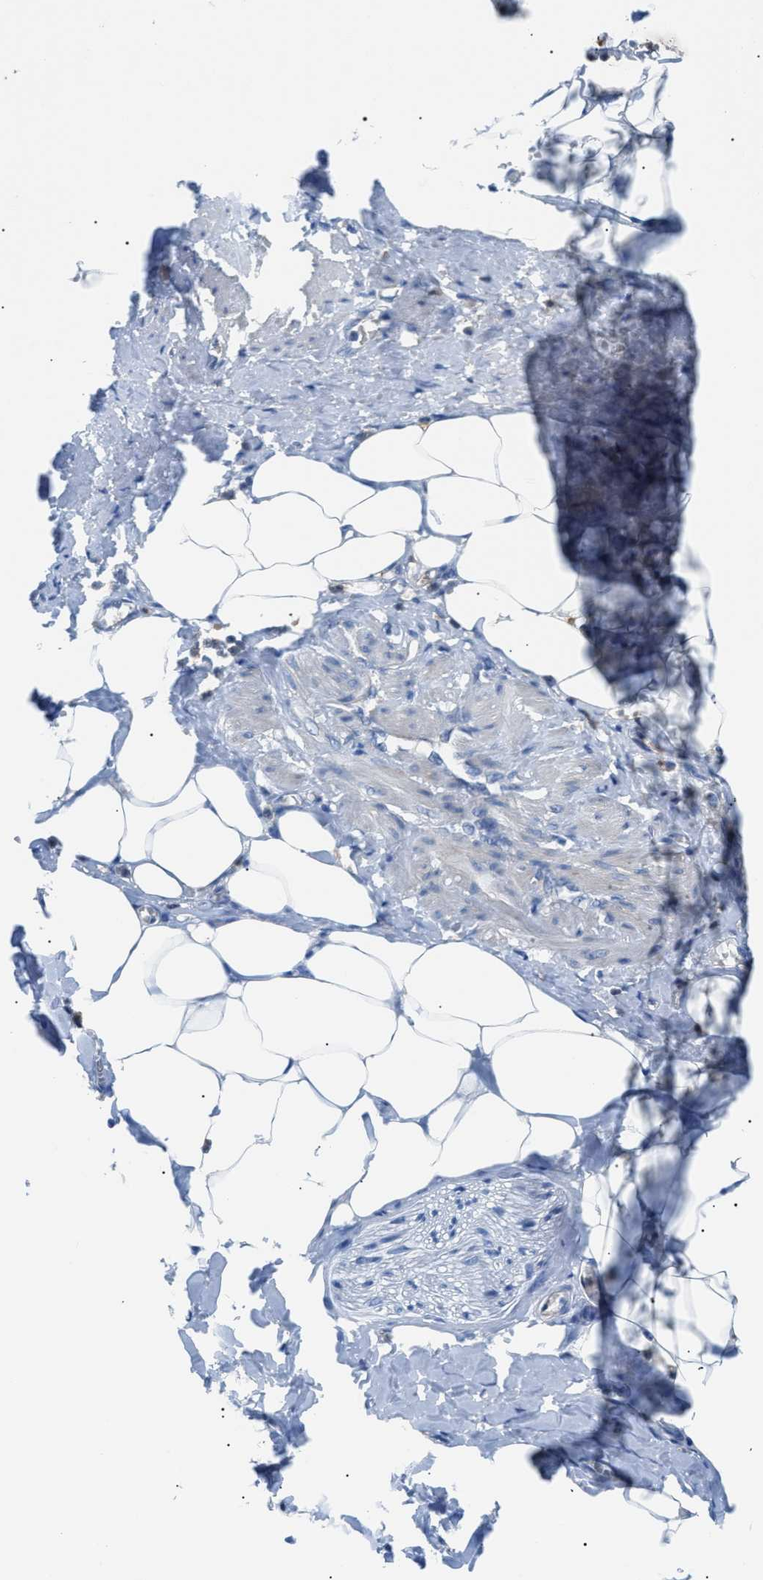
{"staining": {"intensity": "negative", "quantity": "none", "location": "none"}, "tissue": "adipose tissue", "cell_type": "Adipocytes", "image_type": "normal", "snomed": [{"axis": "morphology", "description": "Normal tissue, NOS"}, {"axis": "topography", "description": "Soft tissue"}, {"axis": "topography", "description": "Vascular tissue"}], "caption": "Protein analysis of unremarkable adipose tissue demonstrates no significant expression in adipocytes. The staining is performed using DAB (3,3'-diaminobenzidine) brown chromogen with nuclei counter-stained in using hematoxylin.", "gene": "ITPR1", "patient": {"sex": "female", "age": 35}}